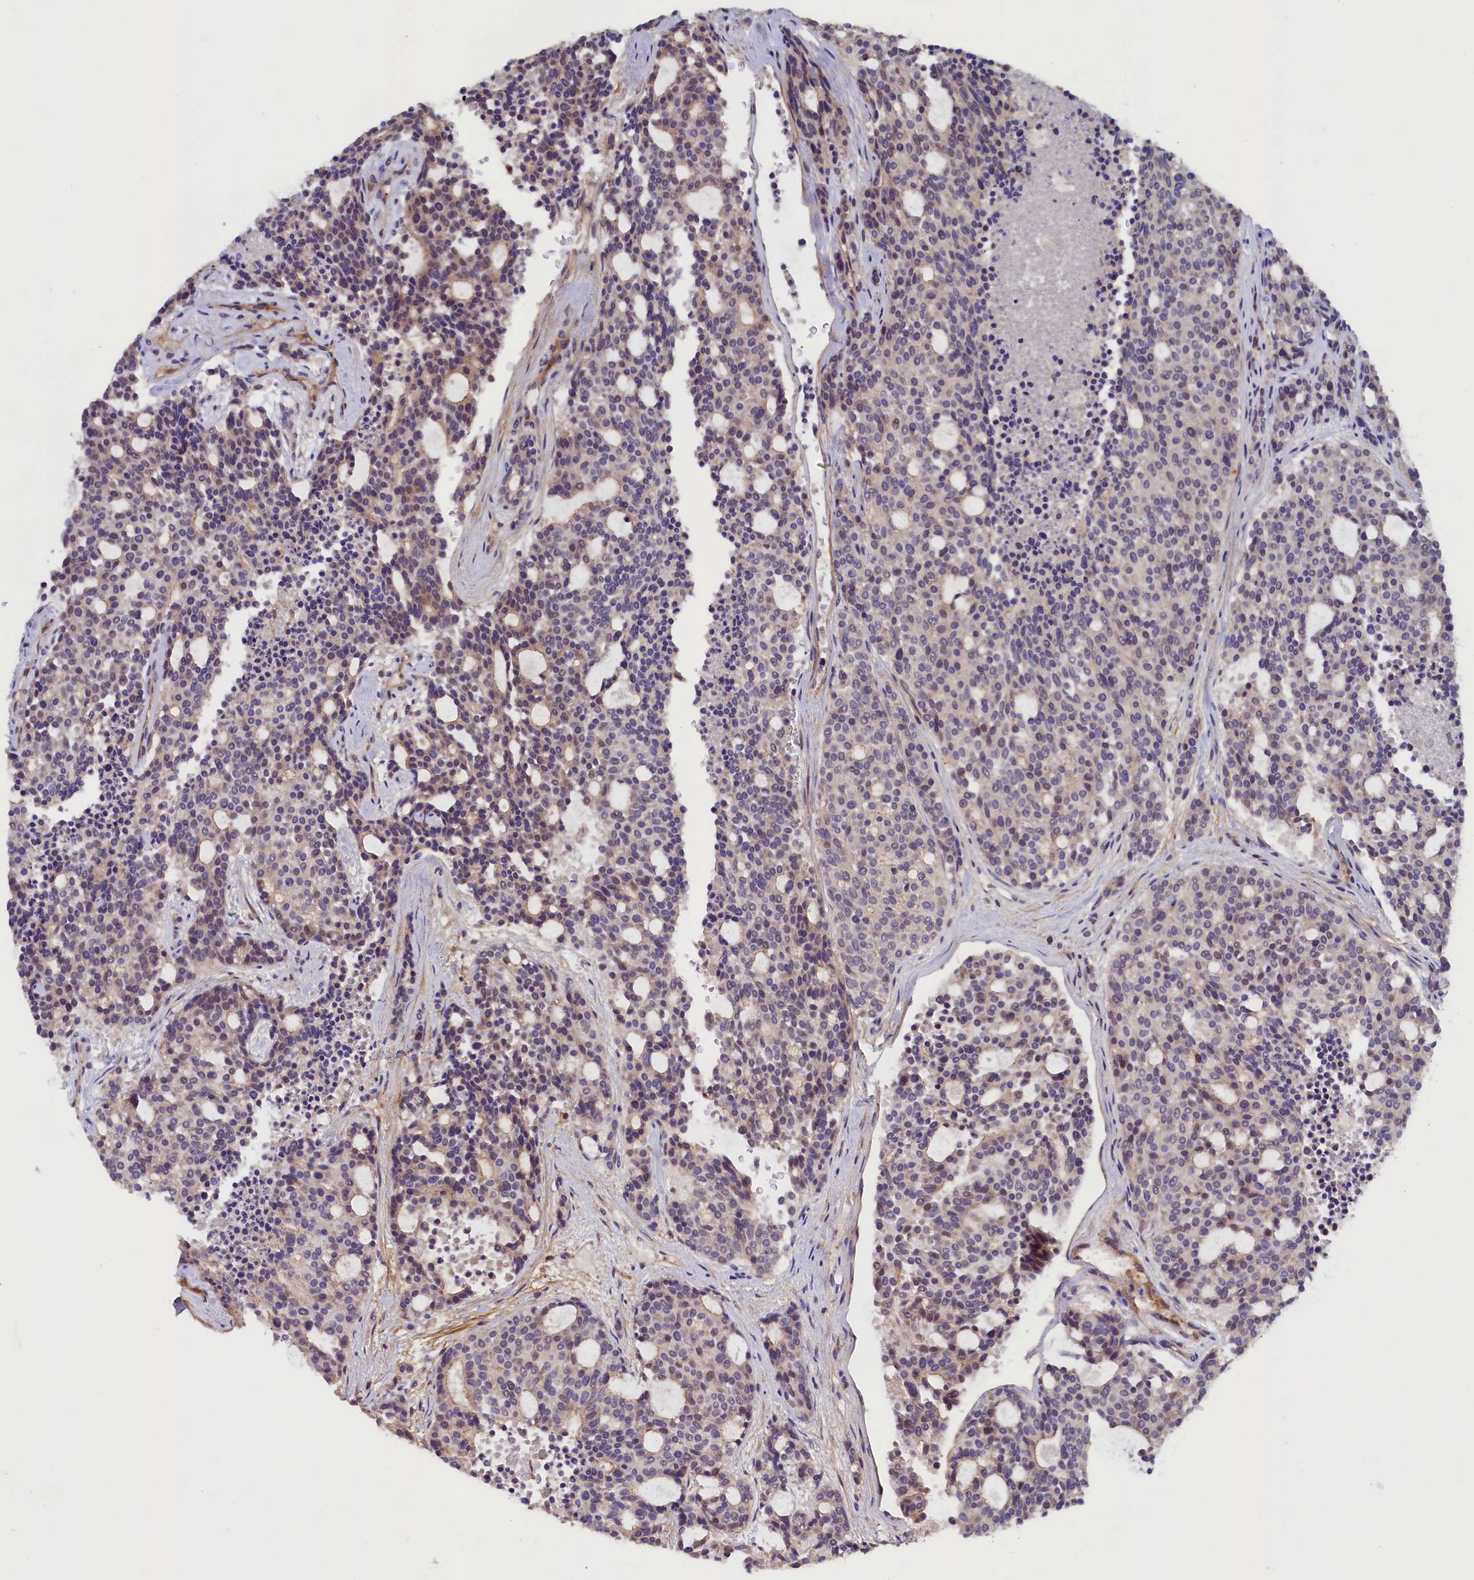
{"staining": {"intensity": "weak", "quantity": "<25%", "location": "cytoplasmic/membranous"}, "tissue": "carcinoid", "cell_type": "Tumor cells", "image_type": "cancer", "snomed": [{"axis": "morphology", "description": "Carcinoid, malignant, NOS"}, {"axis": "topography", "description": "Pancreas"}], "caption": "A micrograph of carcinoid stained for a protein demonstrates no brown staining in tumor cells. (Stains: DAB IHC with hematoxylin counter stain, Microscopy: brightfield microscopy at high magnification).", "gene": "DUOXA1", "patient": {"sex": "female", "age": 54}}